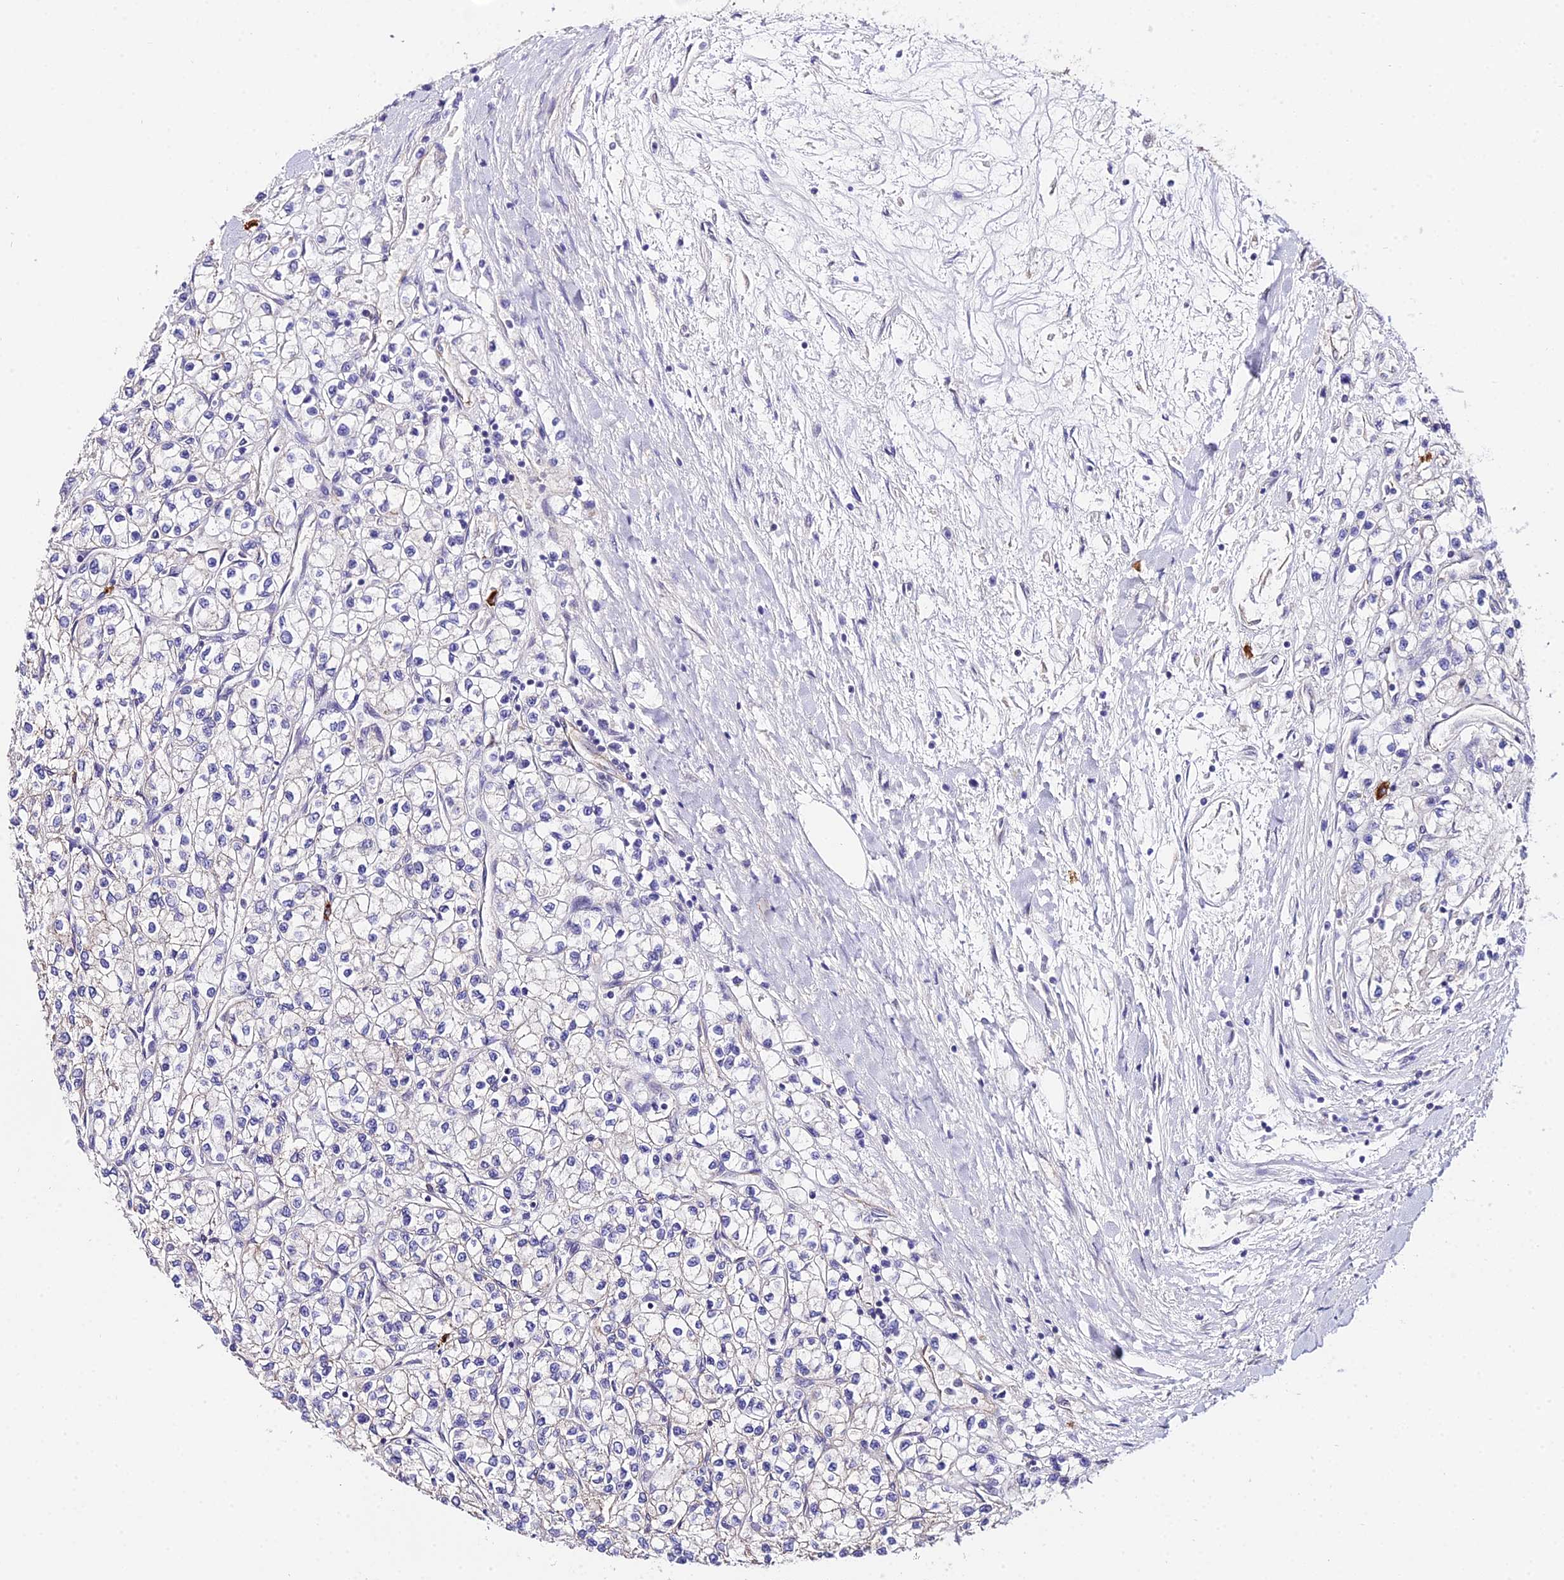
{"staining": {"intensity": "negative", "quantity": "none", "location": "none"}, "tissue": "renal cancer", "cell_type": "Tumor cells", "image_type": "cancer", "snomed": [{"axis": "morphology", "description": "Adenocarcinoma, NOS"}, {"axis": "topography", "description": "Kidney"}], "caption": "Immunohistochemistry (IHC) of human renal cancer (adenocarcinoma) demonstrates no positivity in tumor cells. (IHC, brightfield microscopy, high magnification).", "gene": "POLR2I", "patient": {"sex": "male", "age": 80}}